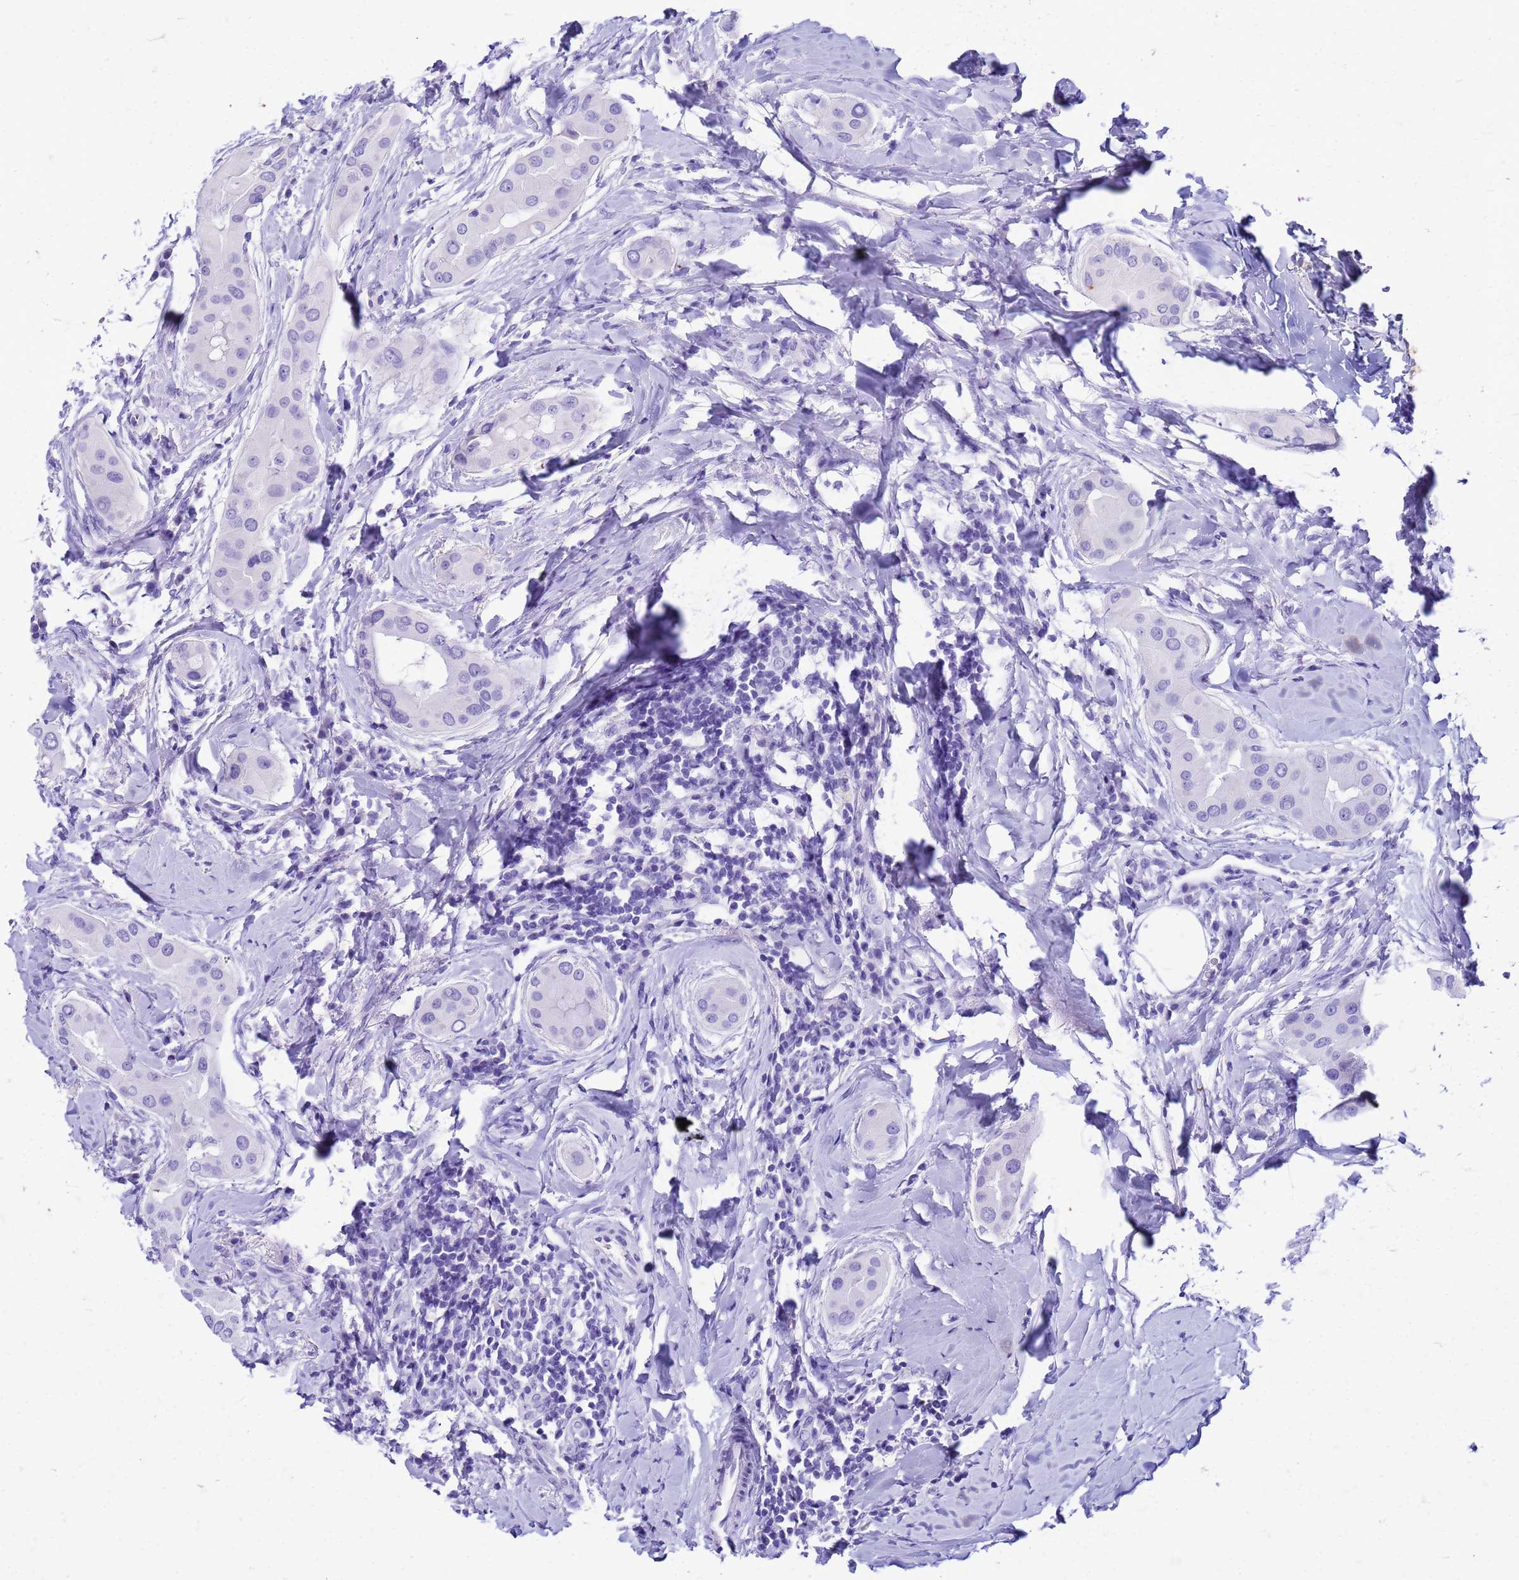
{"staining": {"intensity": "negative", "quantity": "none", "location": "none"}, "tissue": "thyroid cancer", "cell_type": "Tumor cells", "image_type": "cancer", "snomed": [{"axis": "morphology", "description": "Papillary adenocarcinoma, NOS"}, {"axis": "topography", "description": "Thyroid gland"}], "caption": "IHC of thyroid cancer exhibits no expression in tumor cells.", "gene": "CFAP100", "patient": {"sex": "male", "age": 33}}